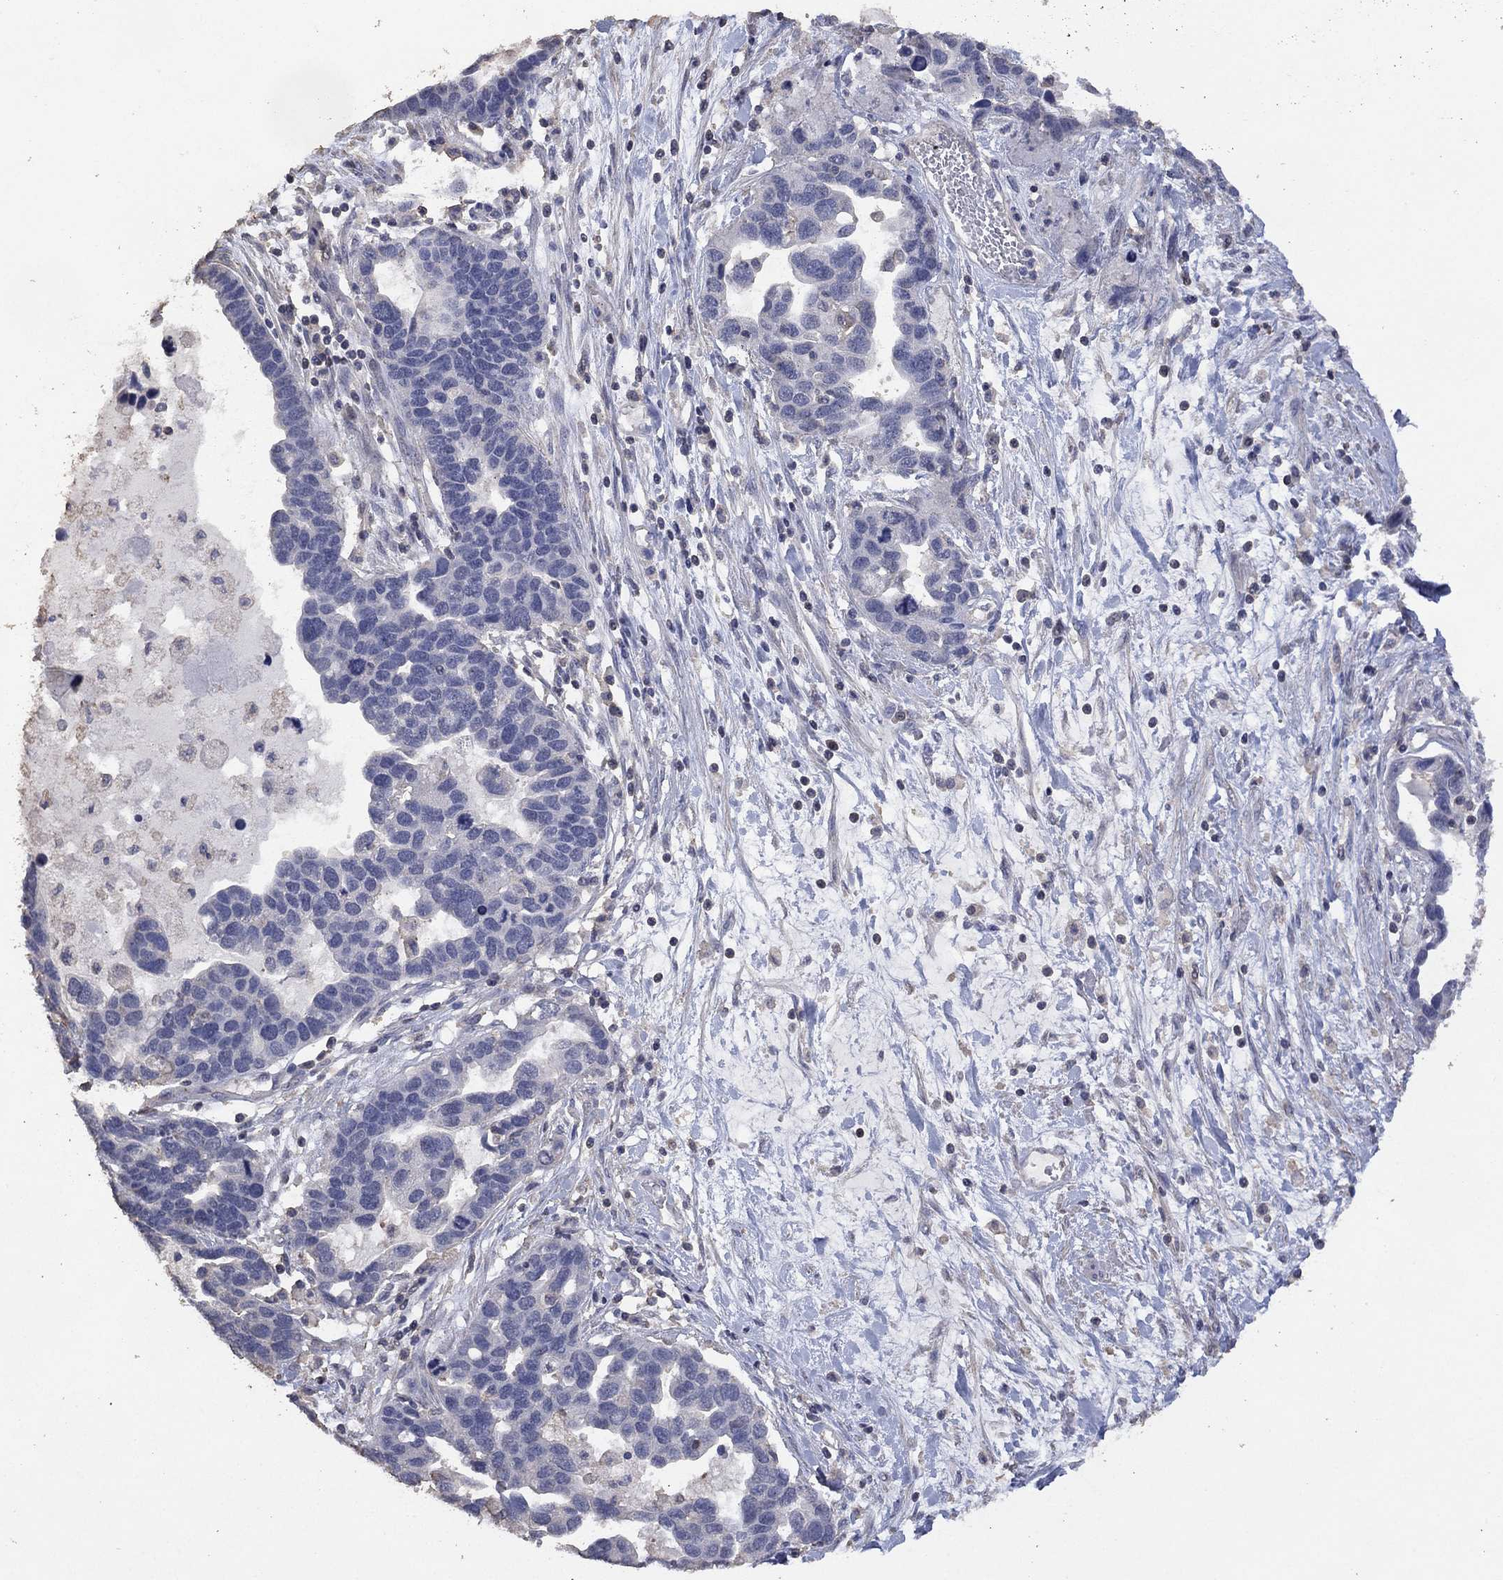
{"staining": {"intensity": "negative", "quantity": "none", "location": "none"}, "tissue": "ovarian cancer", "cell_type": "Tumor cells", "image_type": "cancer", "snomed": [{"axis": "morphology", "description": "Cystadenocarcinoma, serous, NOS"}, {"axis": "topography", "description": "Ovary"}], "caption": "An IHC image of serous cystadenocarcinoma (ovarian) is shown. There is no staining in tumor cells of serous cystadenocarcinoma (ovarian). Nuclei are stained in blue.", "gene": "ADPRHL1", "patient": {"sex": "female", "age": 54}}